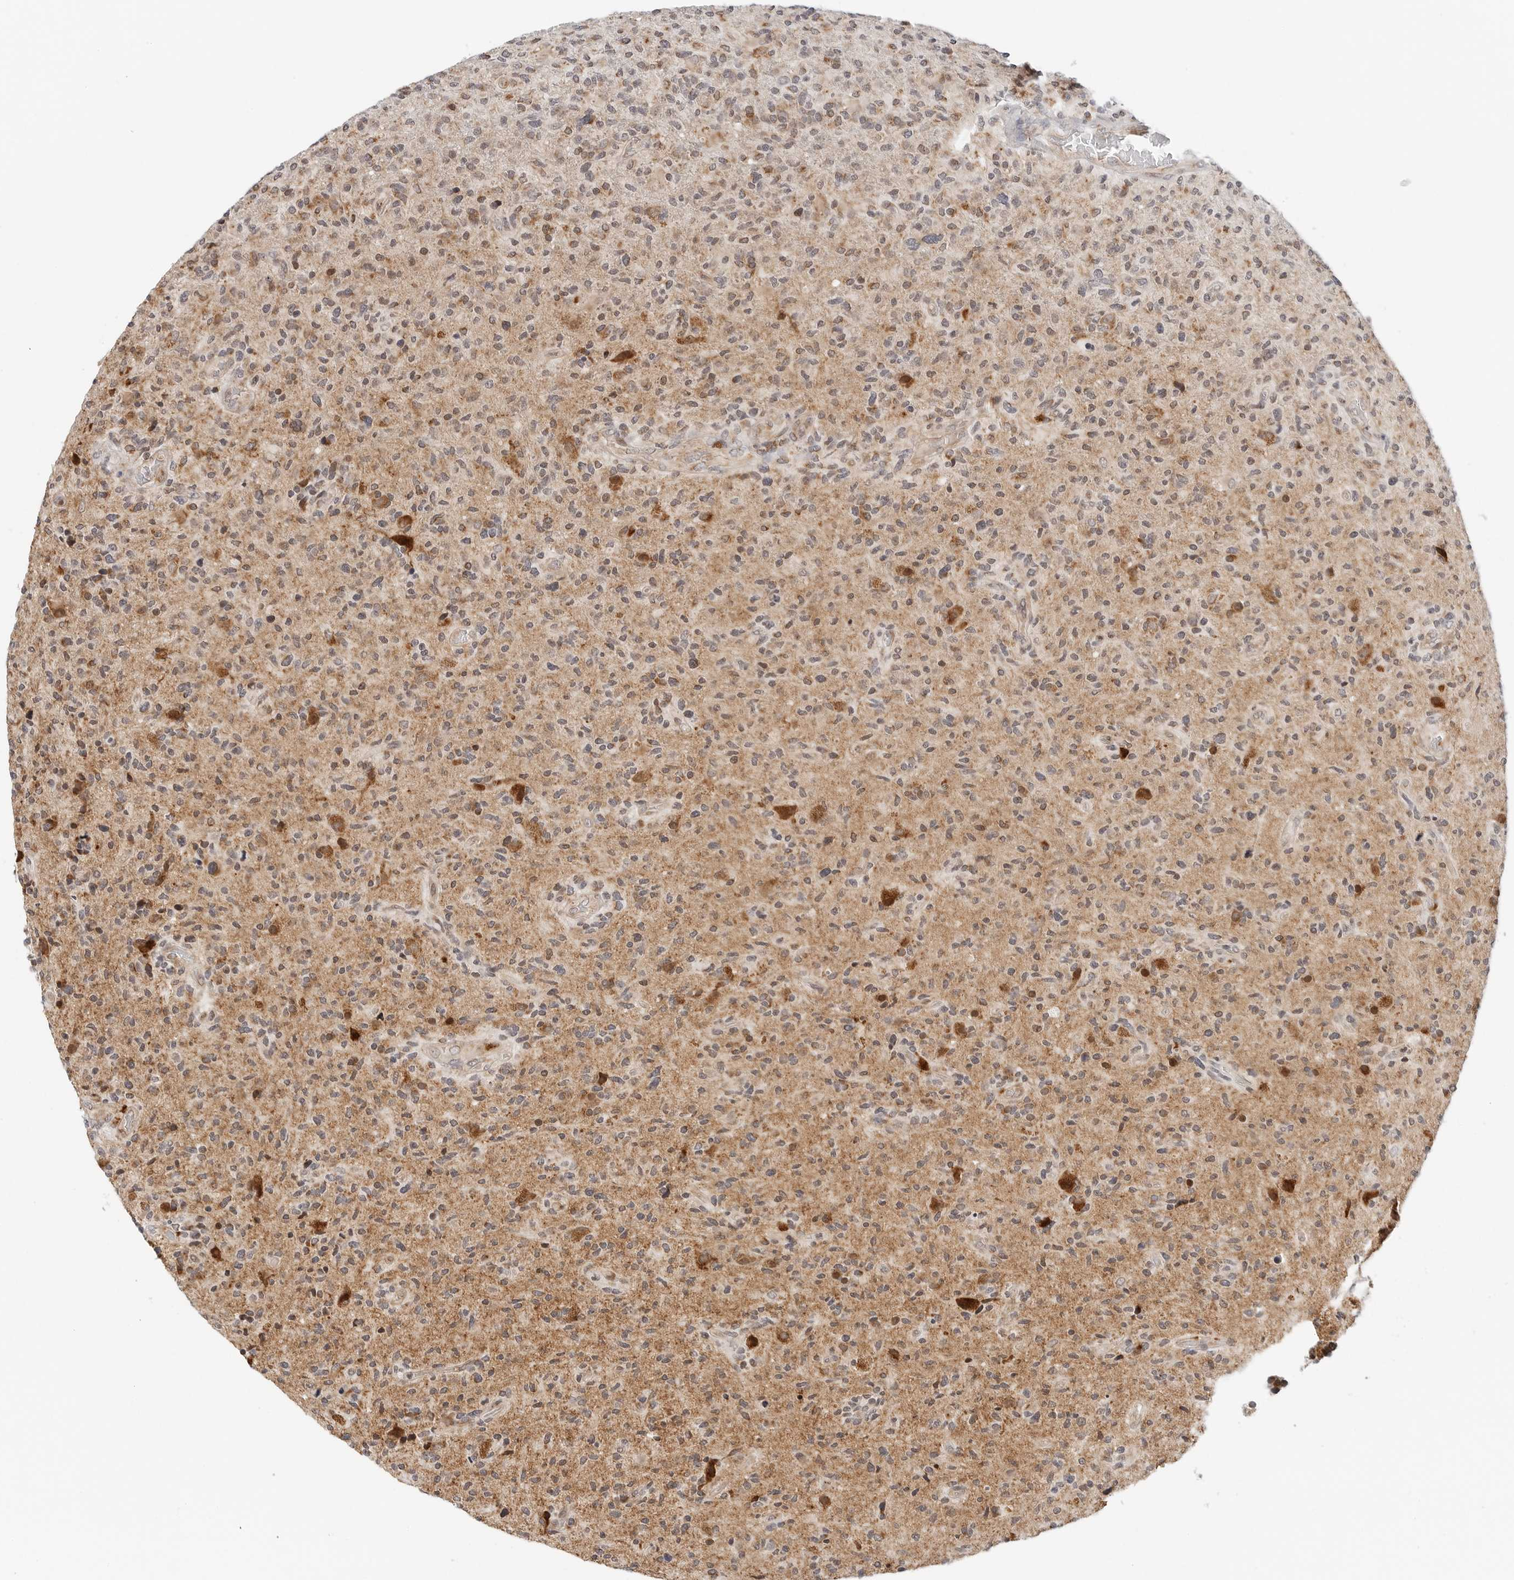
{"staining": {"intensity": "weak", "quantity": "25%-75%", "location": "cytoplasmic/membranous"}, "tissue": "glioma", "cell_type": "Tumor cells", "image_type": "cancer", "snomed": [{"axis": "morphology", "description": "Glioma, malignant, High grade"}, {"axis": "topography", "description": "Brain"}], "caption": "A micrograph of glioma stained for a protein demonstrates weak cytoplasmic/membranous brown staining in tumor cells.", "gene": "DYRK4", "patient": {"sex": "male", "age": 72}}